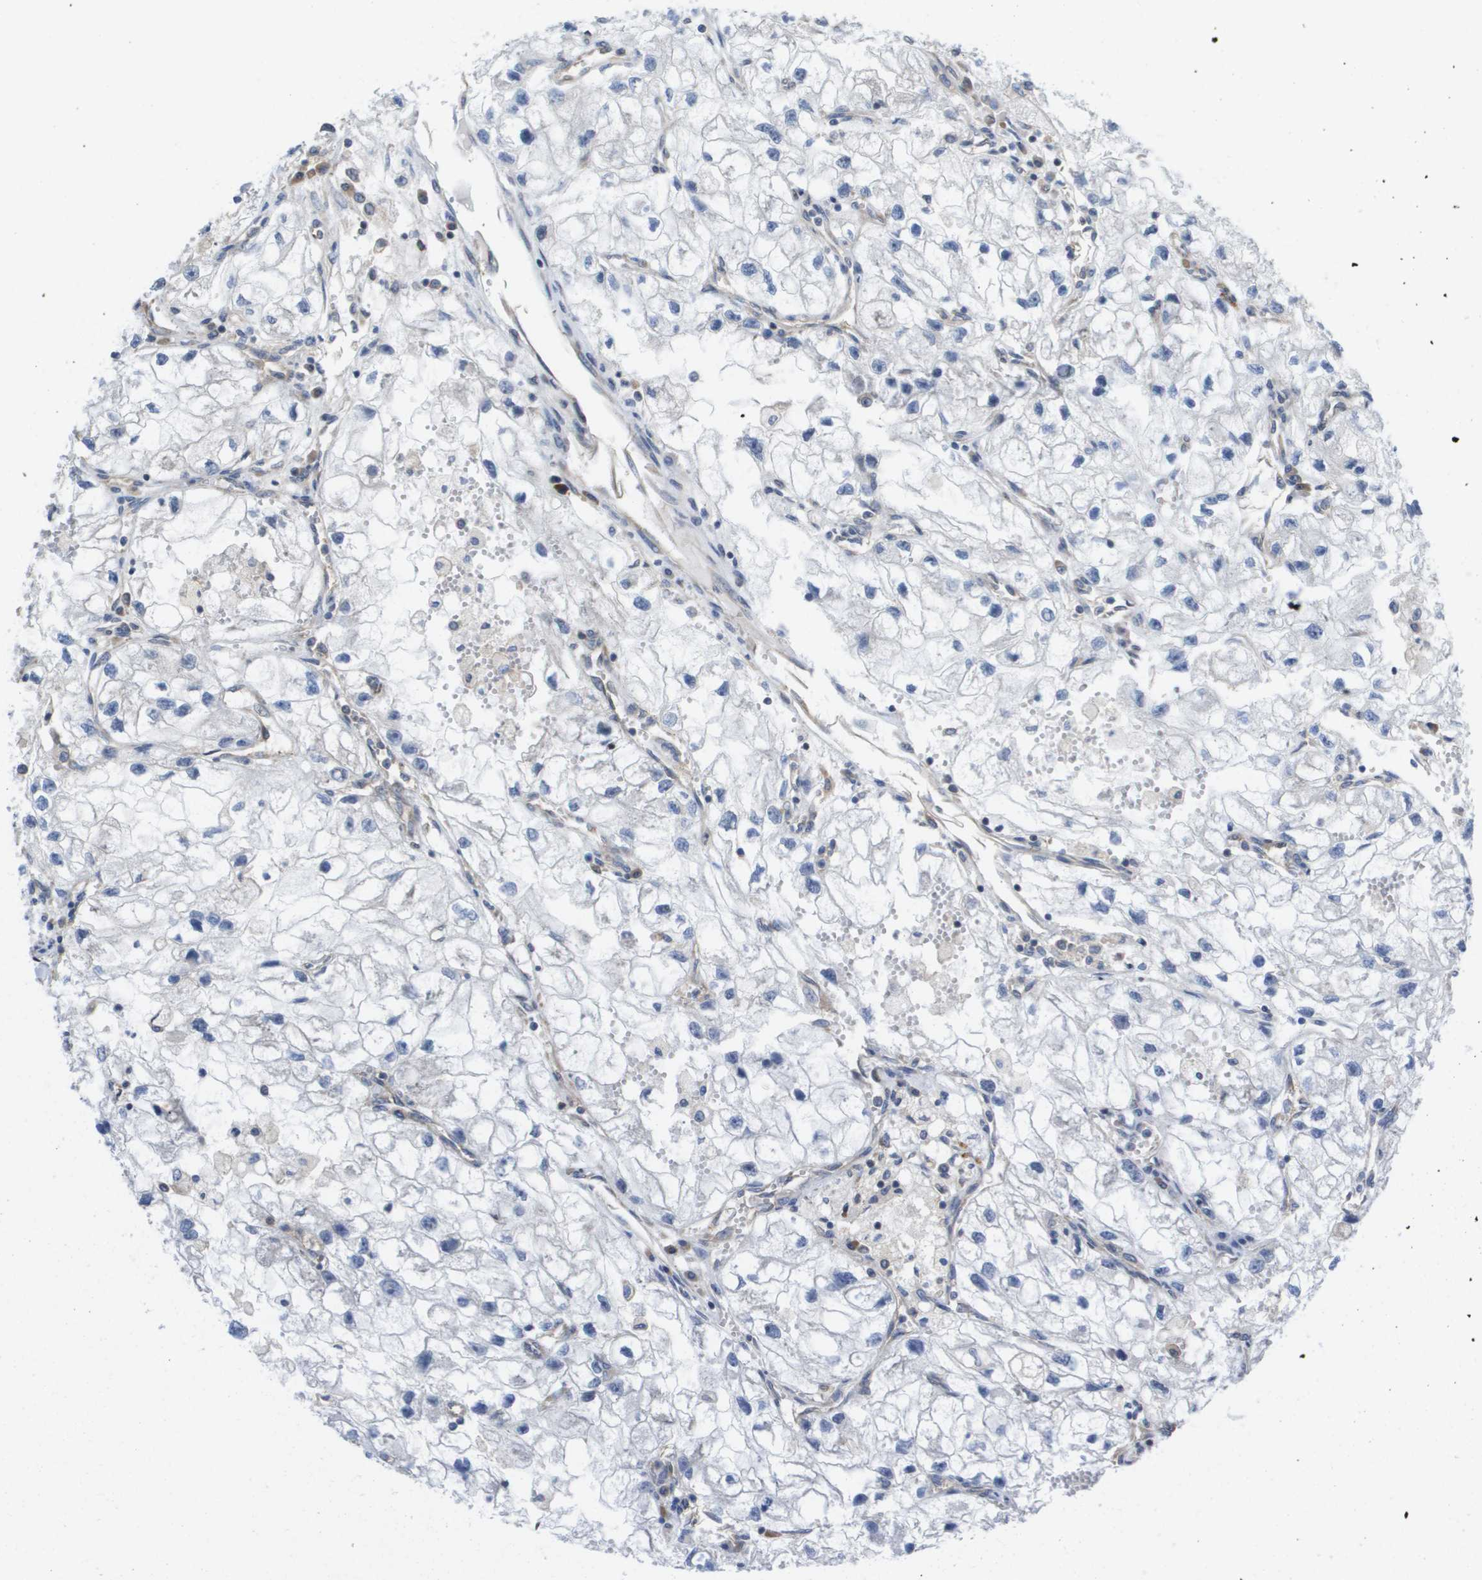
{"staining": {"intensity": "negative", "quantity": "none", "location": "none"}, "tissue": "renal cancer", "cell_type": "Tumor cells", "image_type": "cancer", "snomed": [{"axis": "morphology", "description": "Adenocarcinoma, NOS"}, {"axis": "topography", "description": "Kidney"}], "caption": "A photomicrograph of renal cancer (adenocarcinoma) stained for a protein demonstrates no brown staining in tumor cells. The staining is performed using DAB (3,3'-diaminobenzidine) brown chromogen with nuclei counter-stained in using hematoxylin.", "gene": "EIF4G2", "patient": {"sex": "female", "age": 70}}